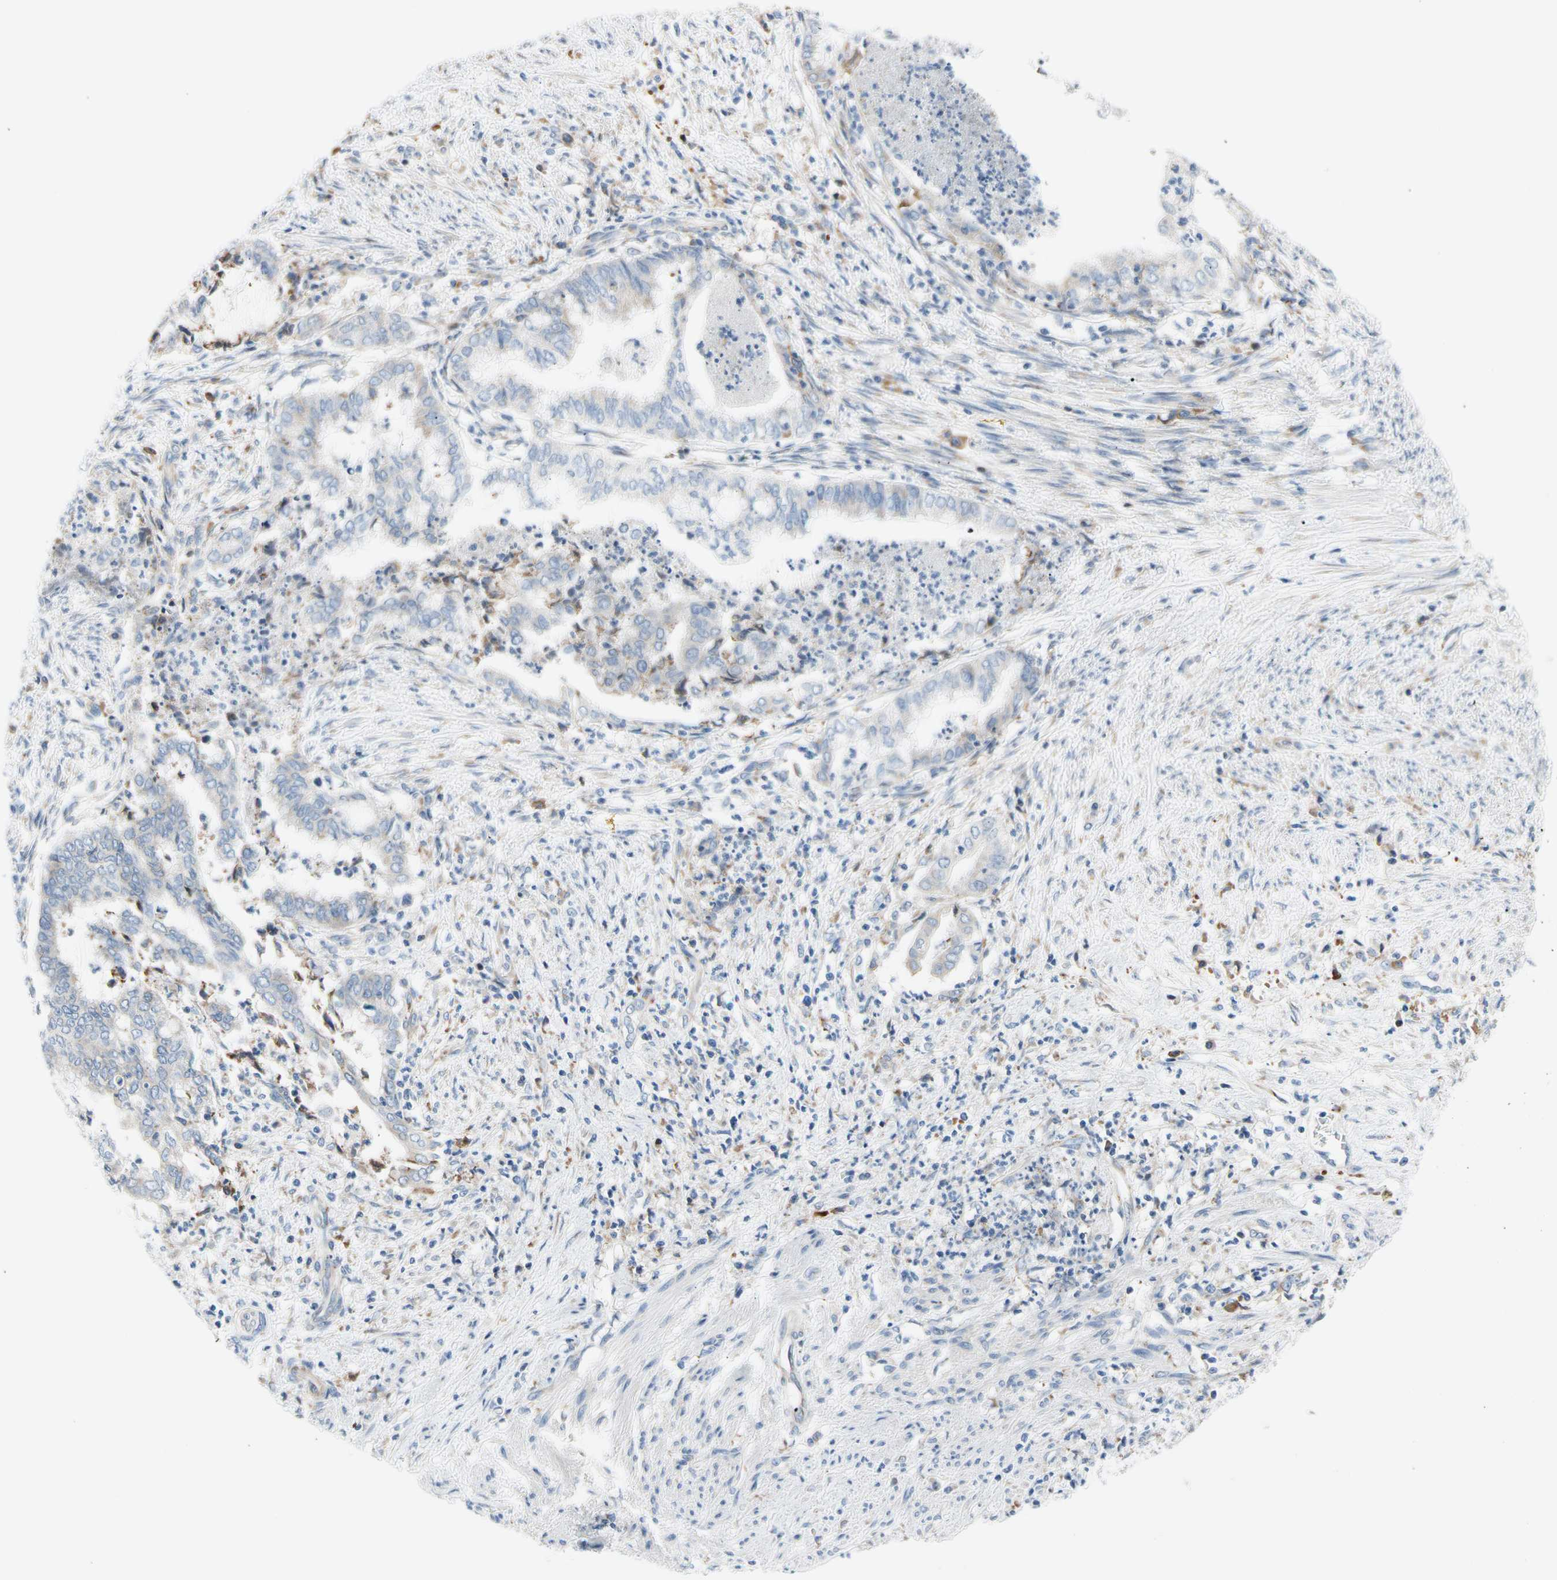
{"staining": {"intensity": "weak", "quantity": "<25%", "location": "cytoplasmic/membranous"}, "tissue": "endometrial cancer", "cell_type": "Tumor cells", "image_type": "cancer", "snomed": [{"axis": "morphology", "description": "Necrosis, NOS"}, {"axis": "morphology", "description": "Adenocarcinoma, NOS"}, {"axis": "topography", "description": "Endometrium"}], "caption": "Histopathology image shows no protein staining in tumor cells of endometrial cancer tissue. Nuclei are stained in blue.", "gene": "STXBP1", "patient": {"sex": "female", "age": 79}}